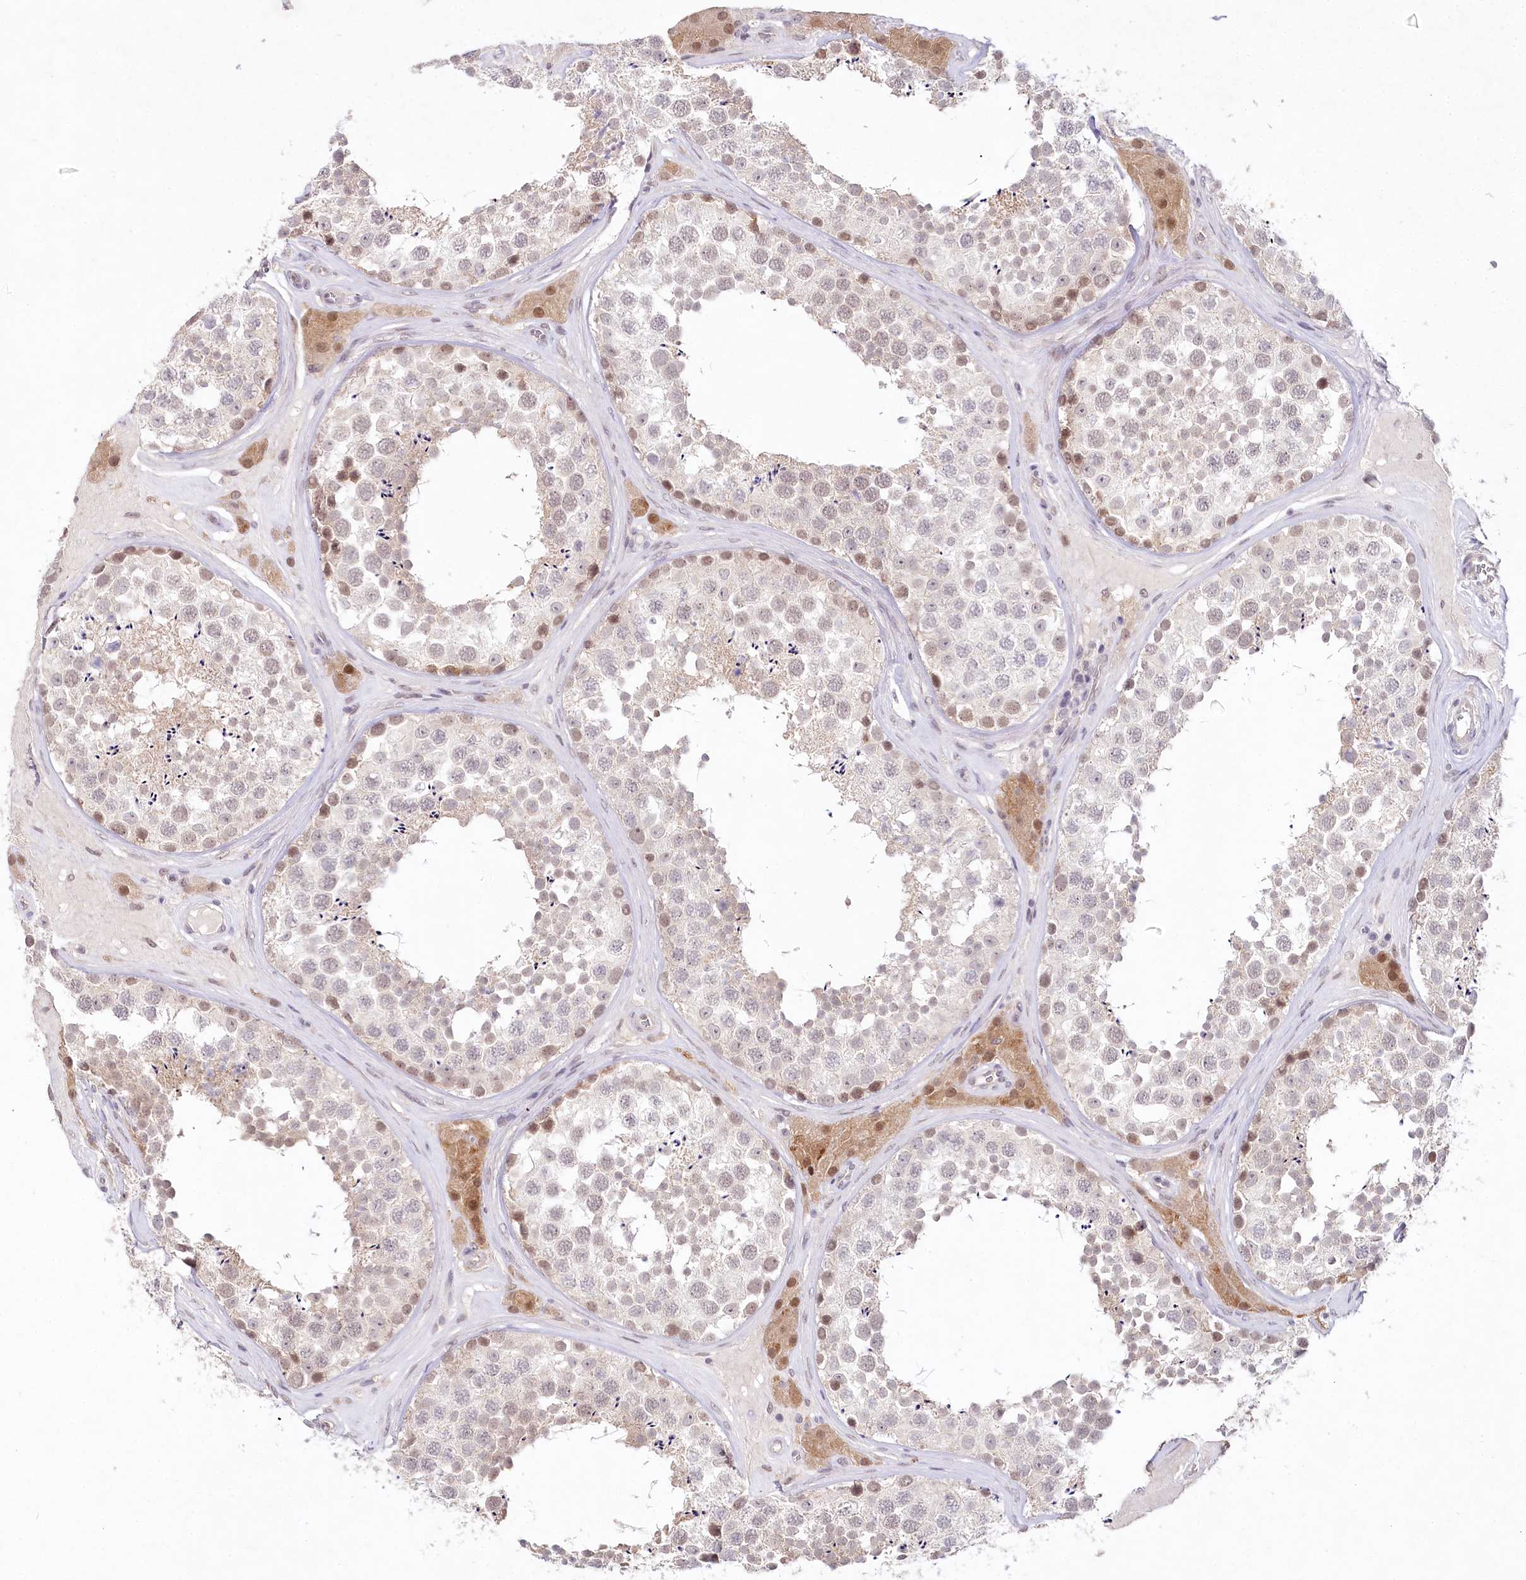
{"staining": {"intensity": "moderate", "quantity": "<25%", "location": "nuclear"}, "tissue": "testis", "cell_type": "Cells in seminiferous ducts", "image_type": "normal", "snomed": [{"axis": "morphology", "description": "Normal tissue, NOS"}, {"axis": "topography", "description": "Testis"}], "caption": "A micrograph of testis stained for a protein shows moderate nuclear brown staining in cells in seminiferous ducts. The staining is performed using DAB (3,3'-diaminobenzidine) brown chromogen to label protein expression. The nuclei are counter-stained blue using hematoxylin.", "gene": "AMTN", "patient": {"sex": "male", "age": 46}}